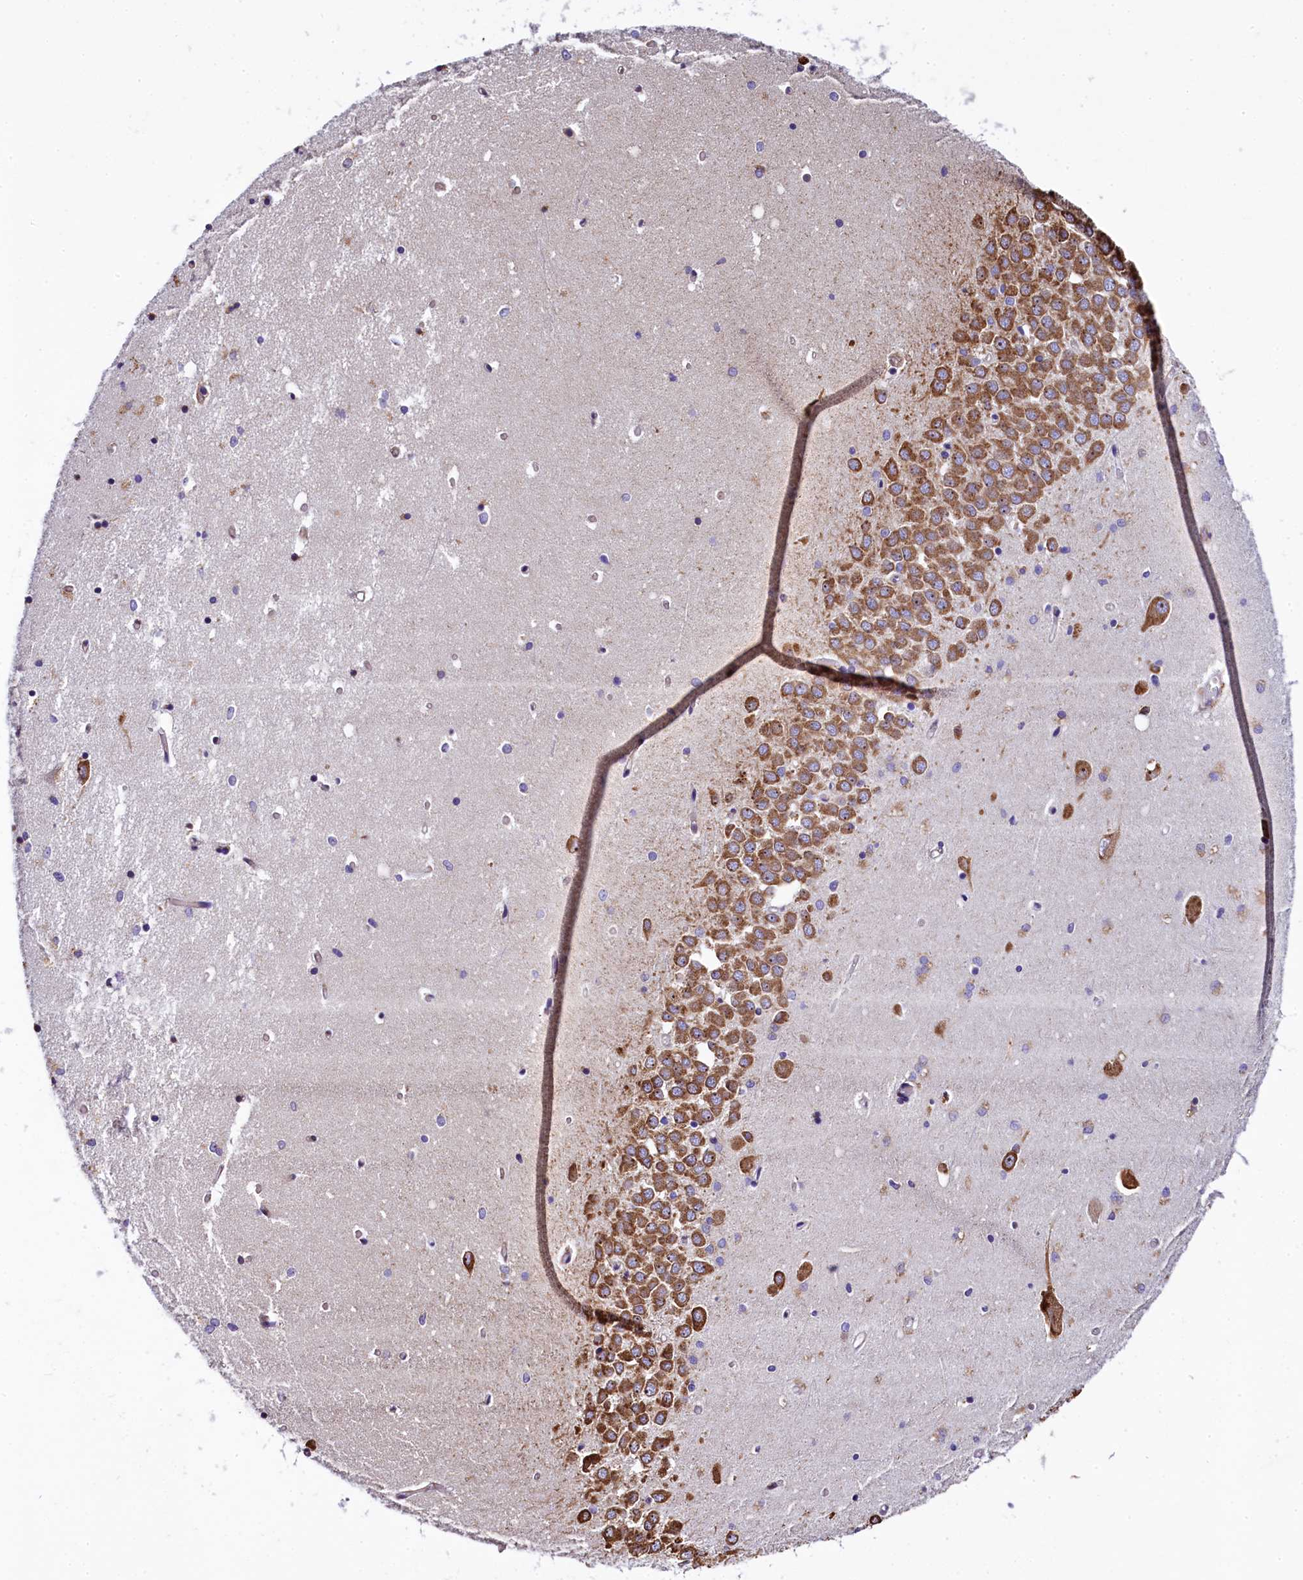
{"staining": {"intensity": "strong", "quantity": "<25%", "location": "cytoplasmic/membranous"}, "tissue": "hippocampus", "cell_type": "Glial cells", "image_type": "normal", "snomed": [{"axis": "morphology", "description": "Normal tissue, NOS"}, {"axis": "topography", "description": "Hippocampus"}], "caption": "Brown immunohistochemical staining in normal human hippocampus demonstrates strong cytoplasmic/membranous expression in approximately <25% of glial cells.", "gene": "CAPS2", "patient": {"sex": "male", "age": 70}}